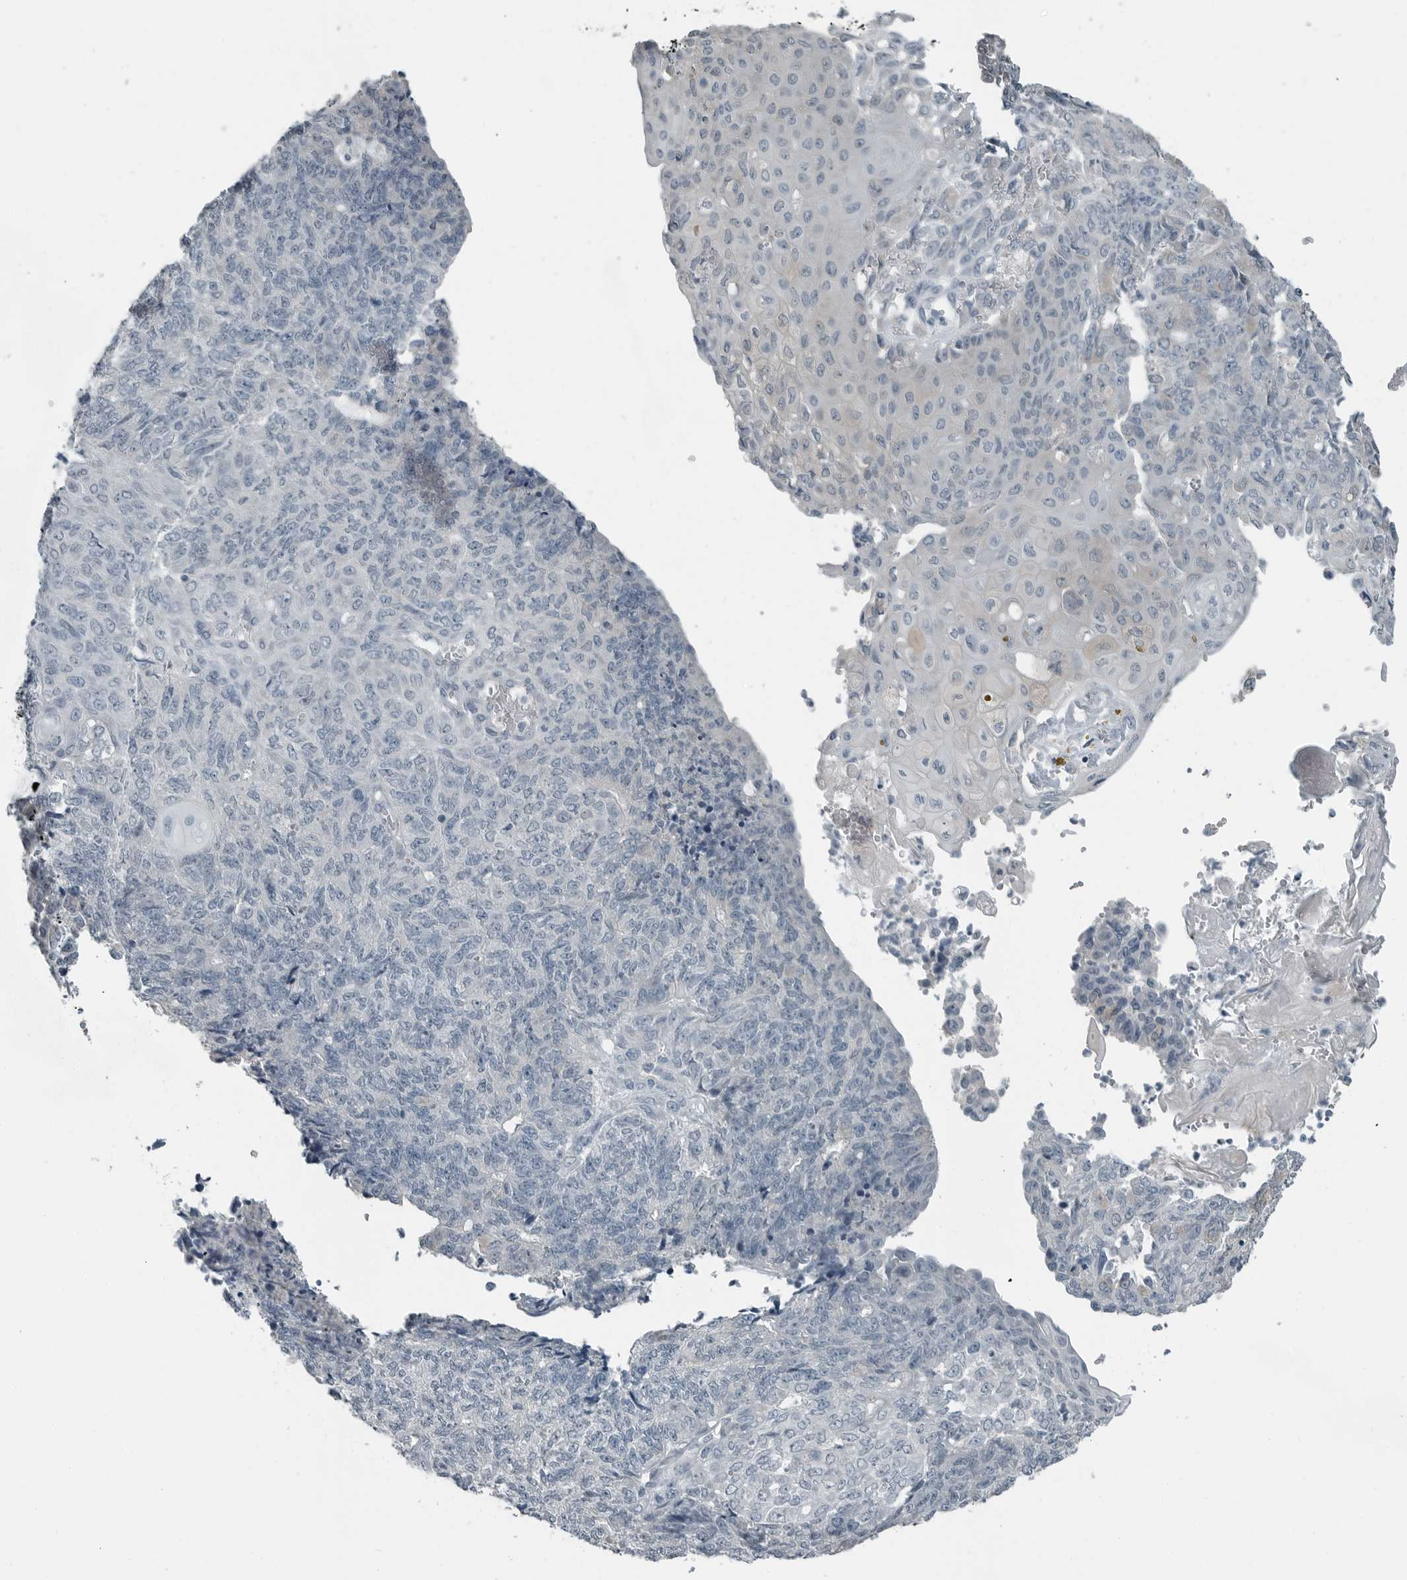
{"staining": {"intensity": "negative", "quantity": "none", "location": "none"}, "tissue": "endometrial cancer", "cell_type": "Tumor cells", "image_type": "cancer", "snomed": [{"axis": "morphology", "description": "Adenocarcinoma, NOS"}, {"axis": "topography", "description": "Endometrium"}], "caption": "DAB (3,3'-diaminobenzidine) immunohistochemical staining of endometrial adenocarcinoma exhibits no significant expression in tumor cells.", "gene": "KYAT1", "patient": {"sex": "female", "age": 32}}